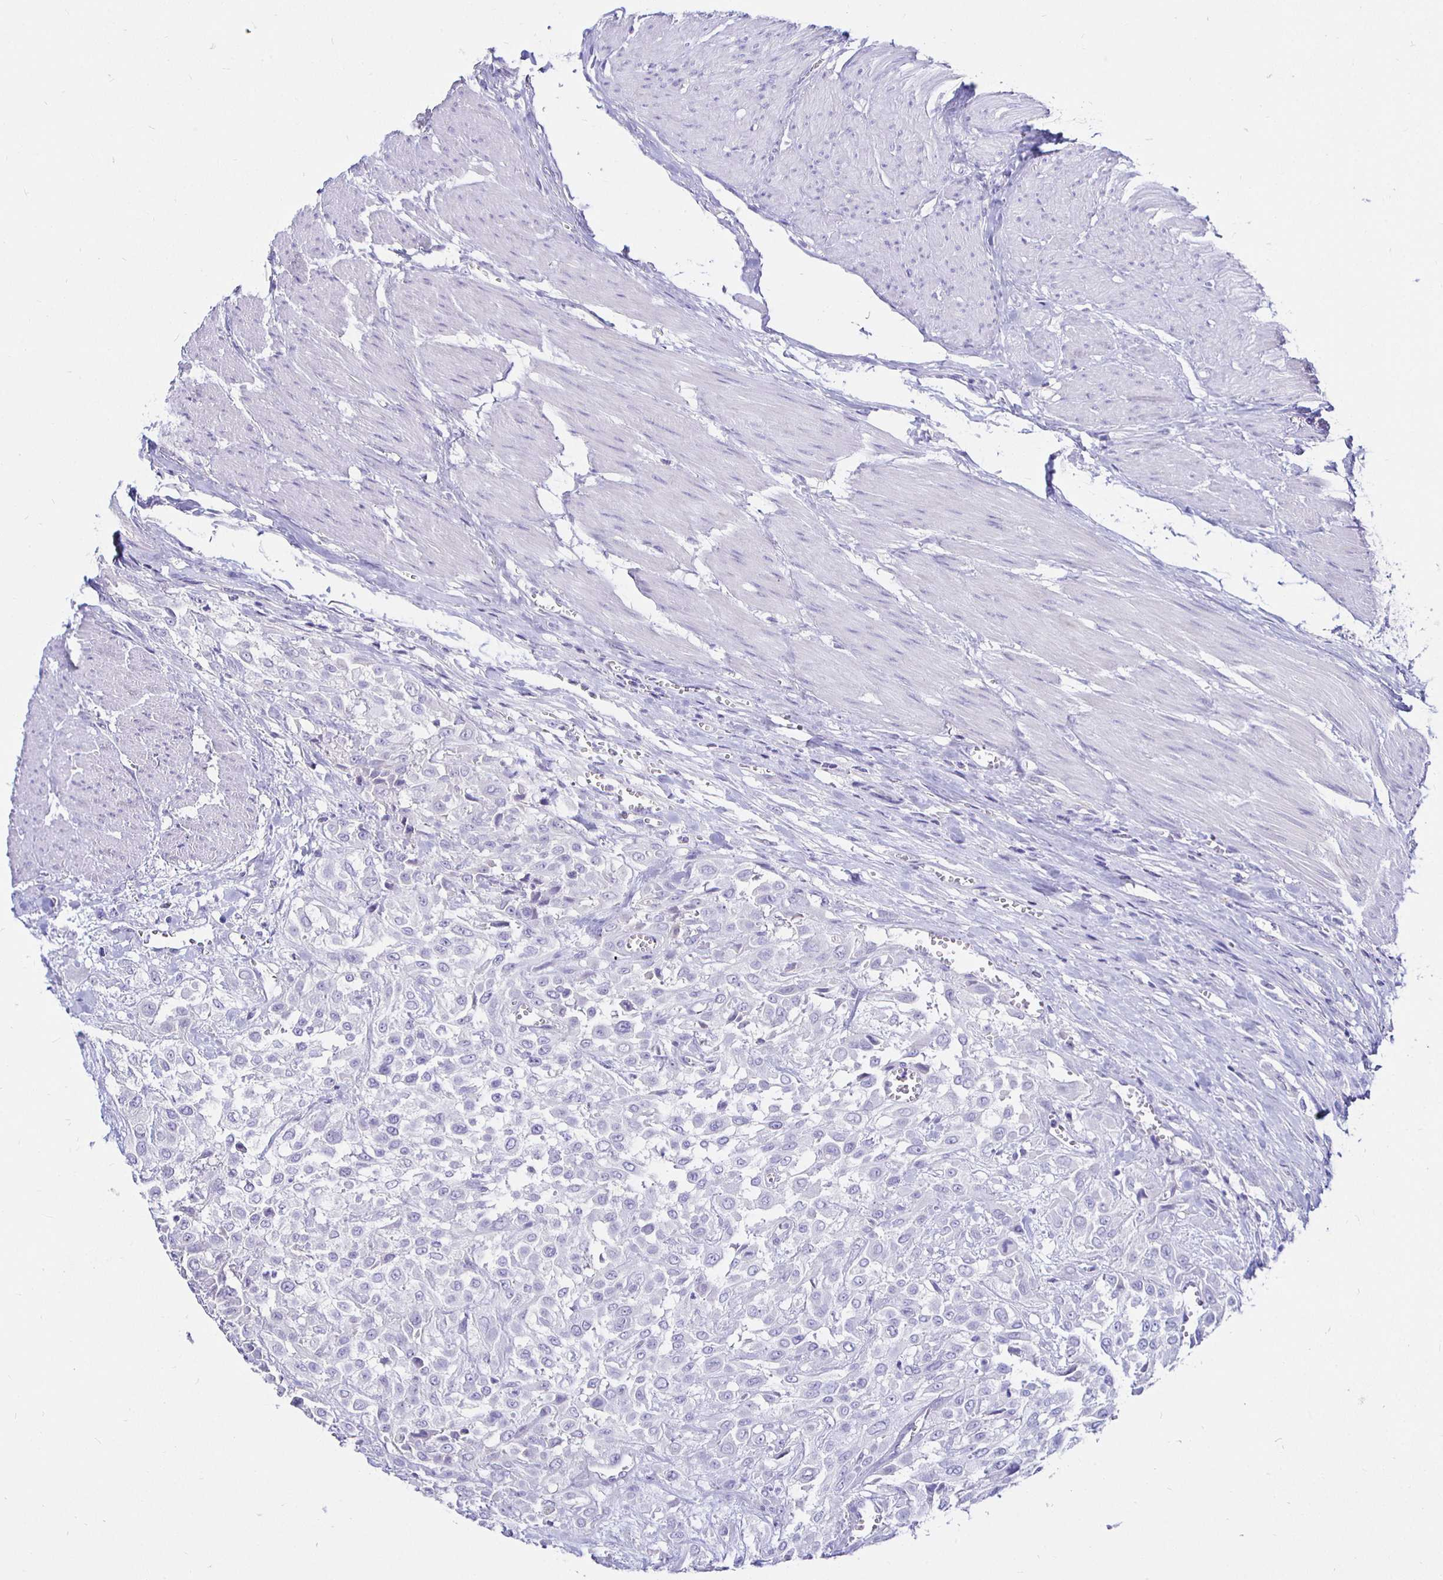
{"staining": {"intensity": "negative", "quantity": "none", "location": "none"}, "tissue": "urothelial cancer", "cell_type": "Tumor cells", "image_type": "cancer", "snomed": [{"axis": "morphology", "description": "Urothelial carcinoma, High grade"}, {"axis": "topography", "description": "Urinary bladder"}], "caption": "High magnification brightfield microscopy of high-grade urothelial carcinoma stained with DAB (3,3'-diaminobenzidine) (brown) and counterstained with hematoxylin (blue): tumor cells show no significant positivity.", "gene": "UMOD", "patient": {"sex": "male", "age": 57}}